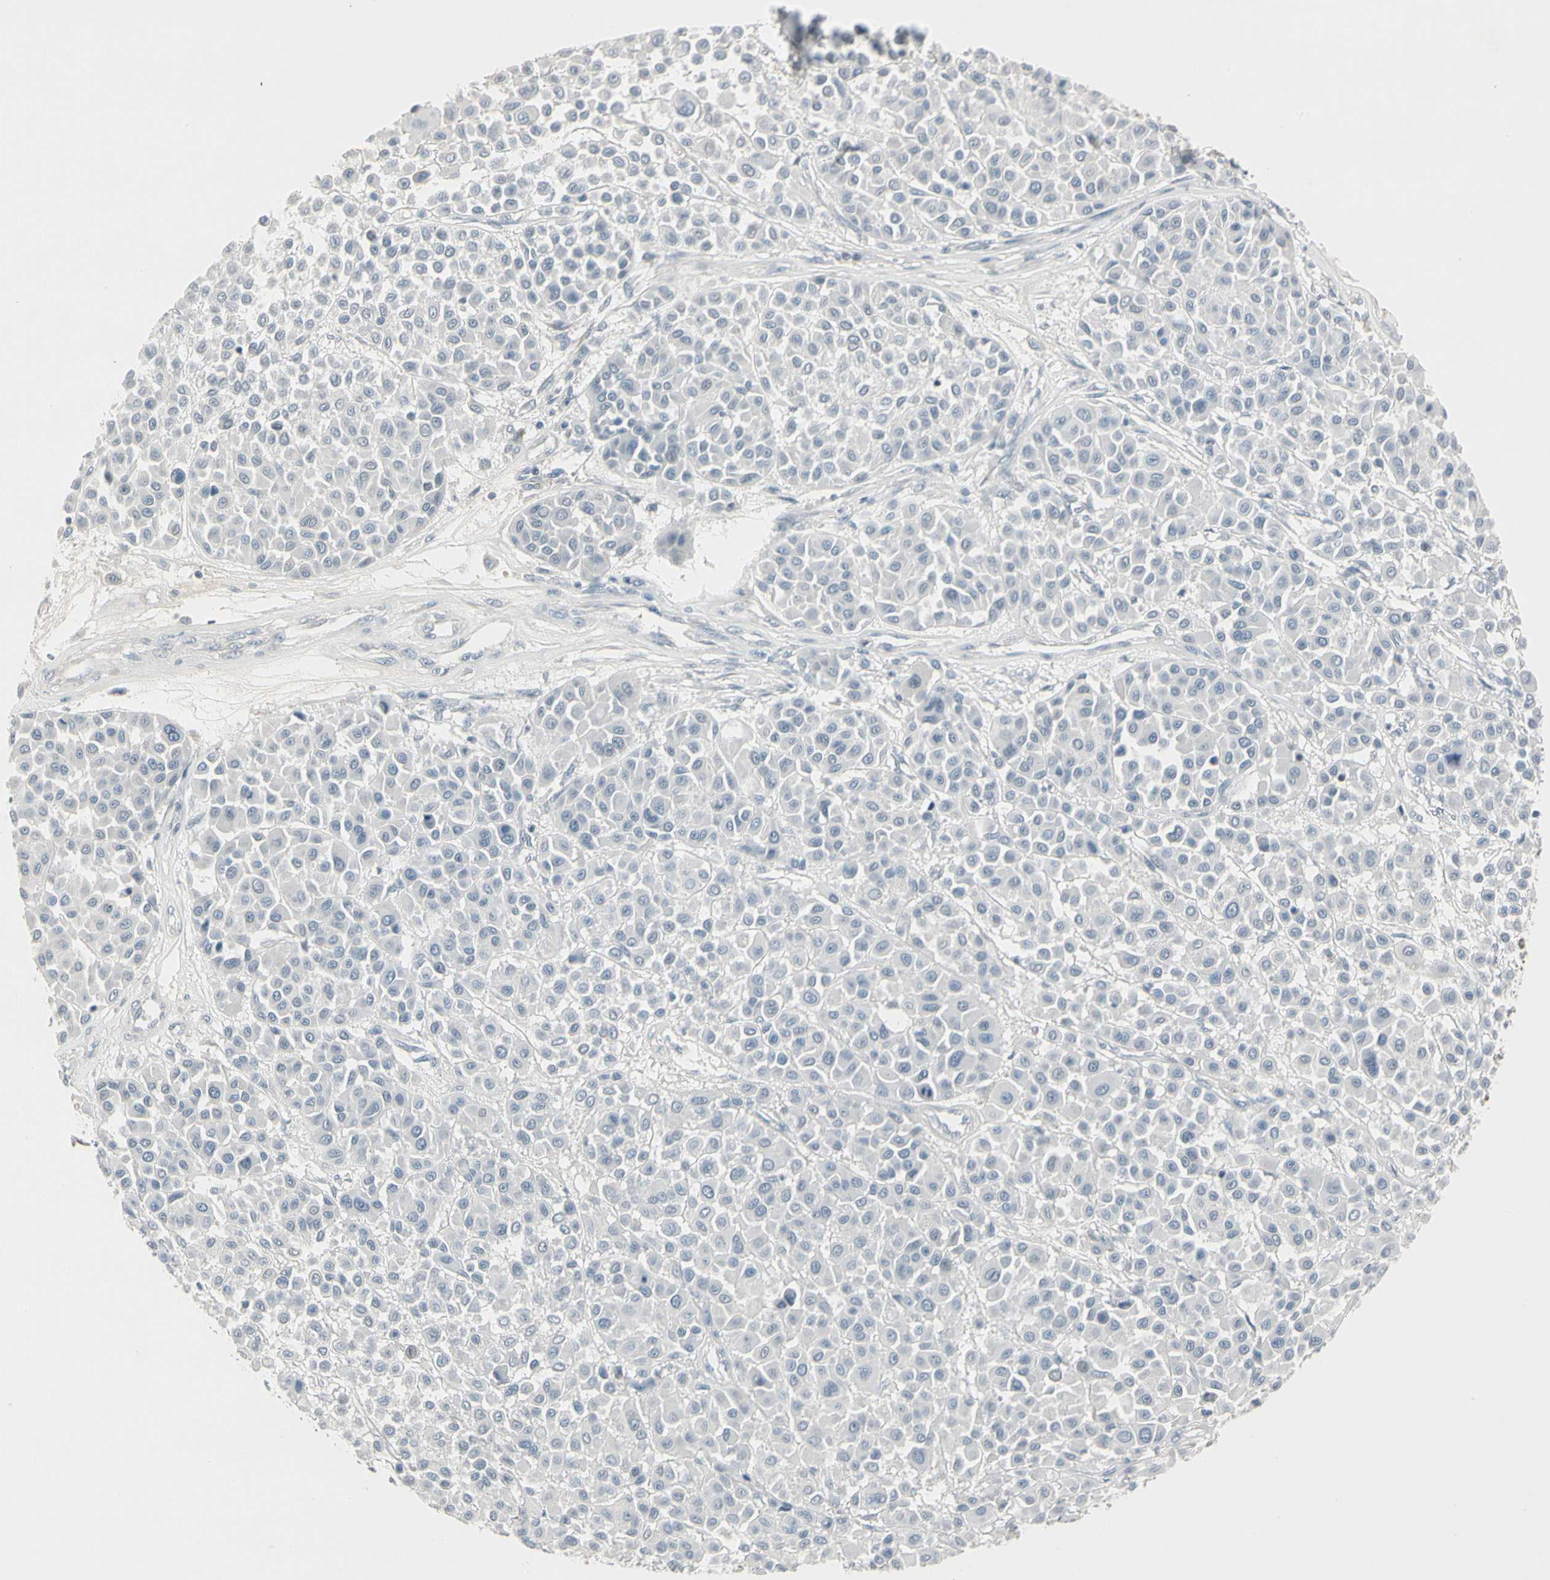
{"staining": {"intensity": "negative", "quantity": "none", "location": "none"}, "tissue": "melanoma", "cell_type": "Tumor cells", "image_type": "cancer", "snomed": [{"axis": "morphology", "description": "Malignant melanoma, Metastatic site"}, {"axis": "topography", "description": "Soft tissue"}], "caption": "A photomicrograph of human melanoma is negative for staining in tumor cells.", "gene": "DMPK", "patient": {"sex": "male", "age": 41}}